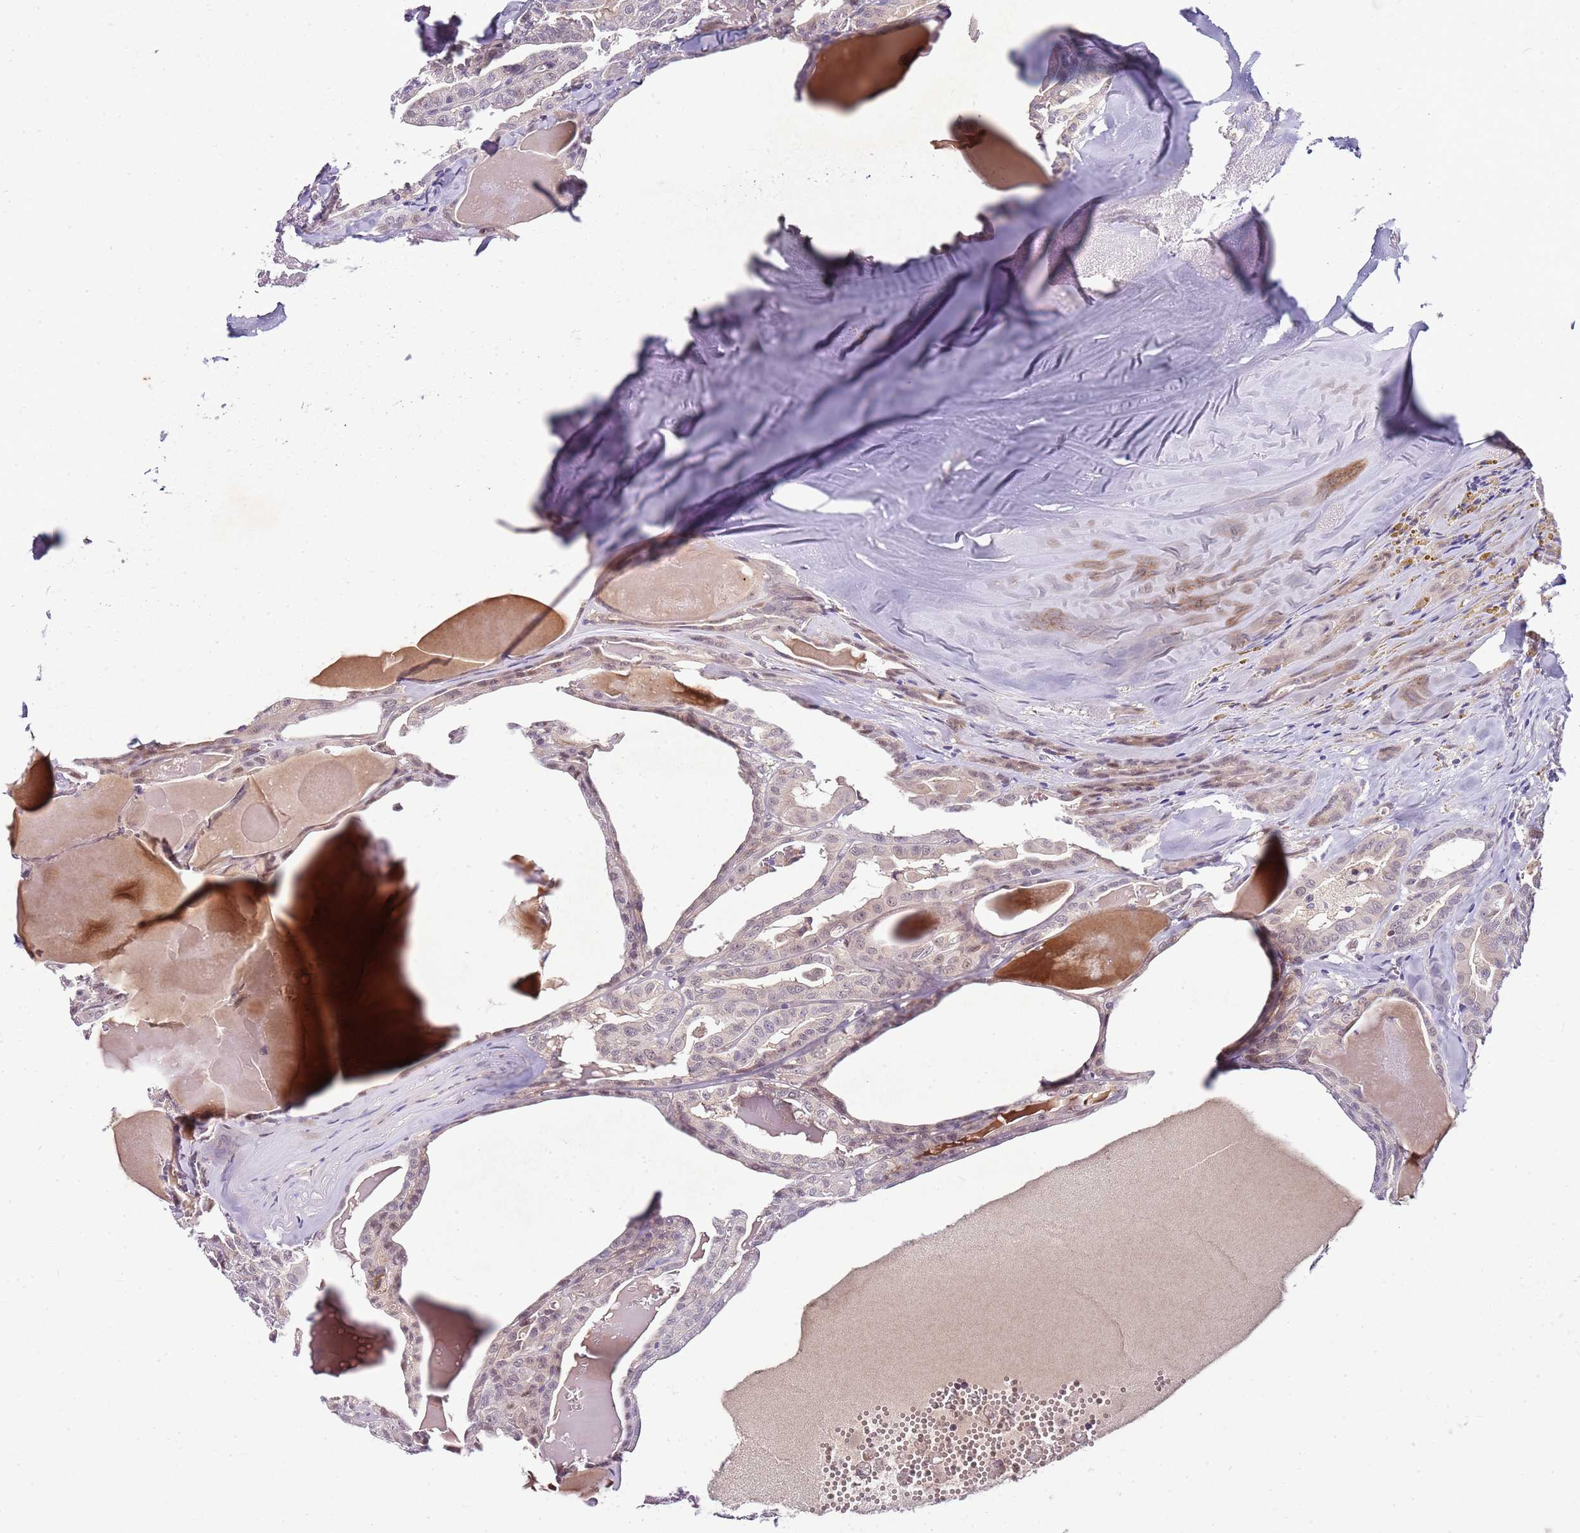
{"staining": {"intensity": "weak", "quantity": "<25%", "location": "nuclear"}, "tissue": "thyroid cancer", "cell_type": "Tumor cells", "image_type": "cancer", "snomed": [{"axis": "morphology", "description": "Papillary adenocarcinoma, NOS"}, {"axis": "topography", "description": "Thyroid gland"}], "caption": "Immunohistochemical staining of human thyroid papillary adenocarcinoma exhibits no significant positivity in tumor cells.", "gene": "FBXL22", "patient": {"sex": "male", "age": 52}}